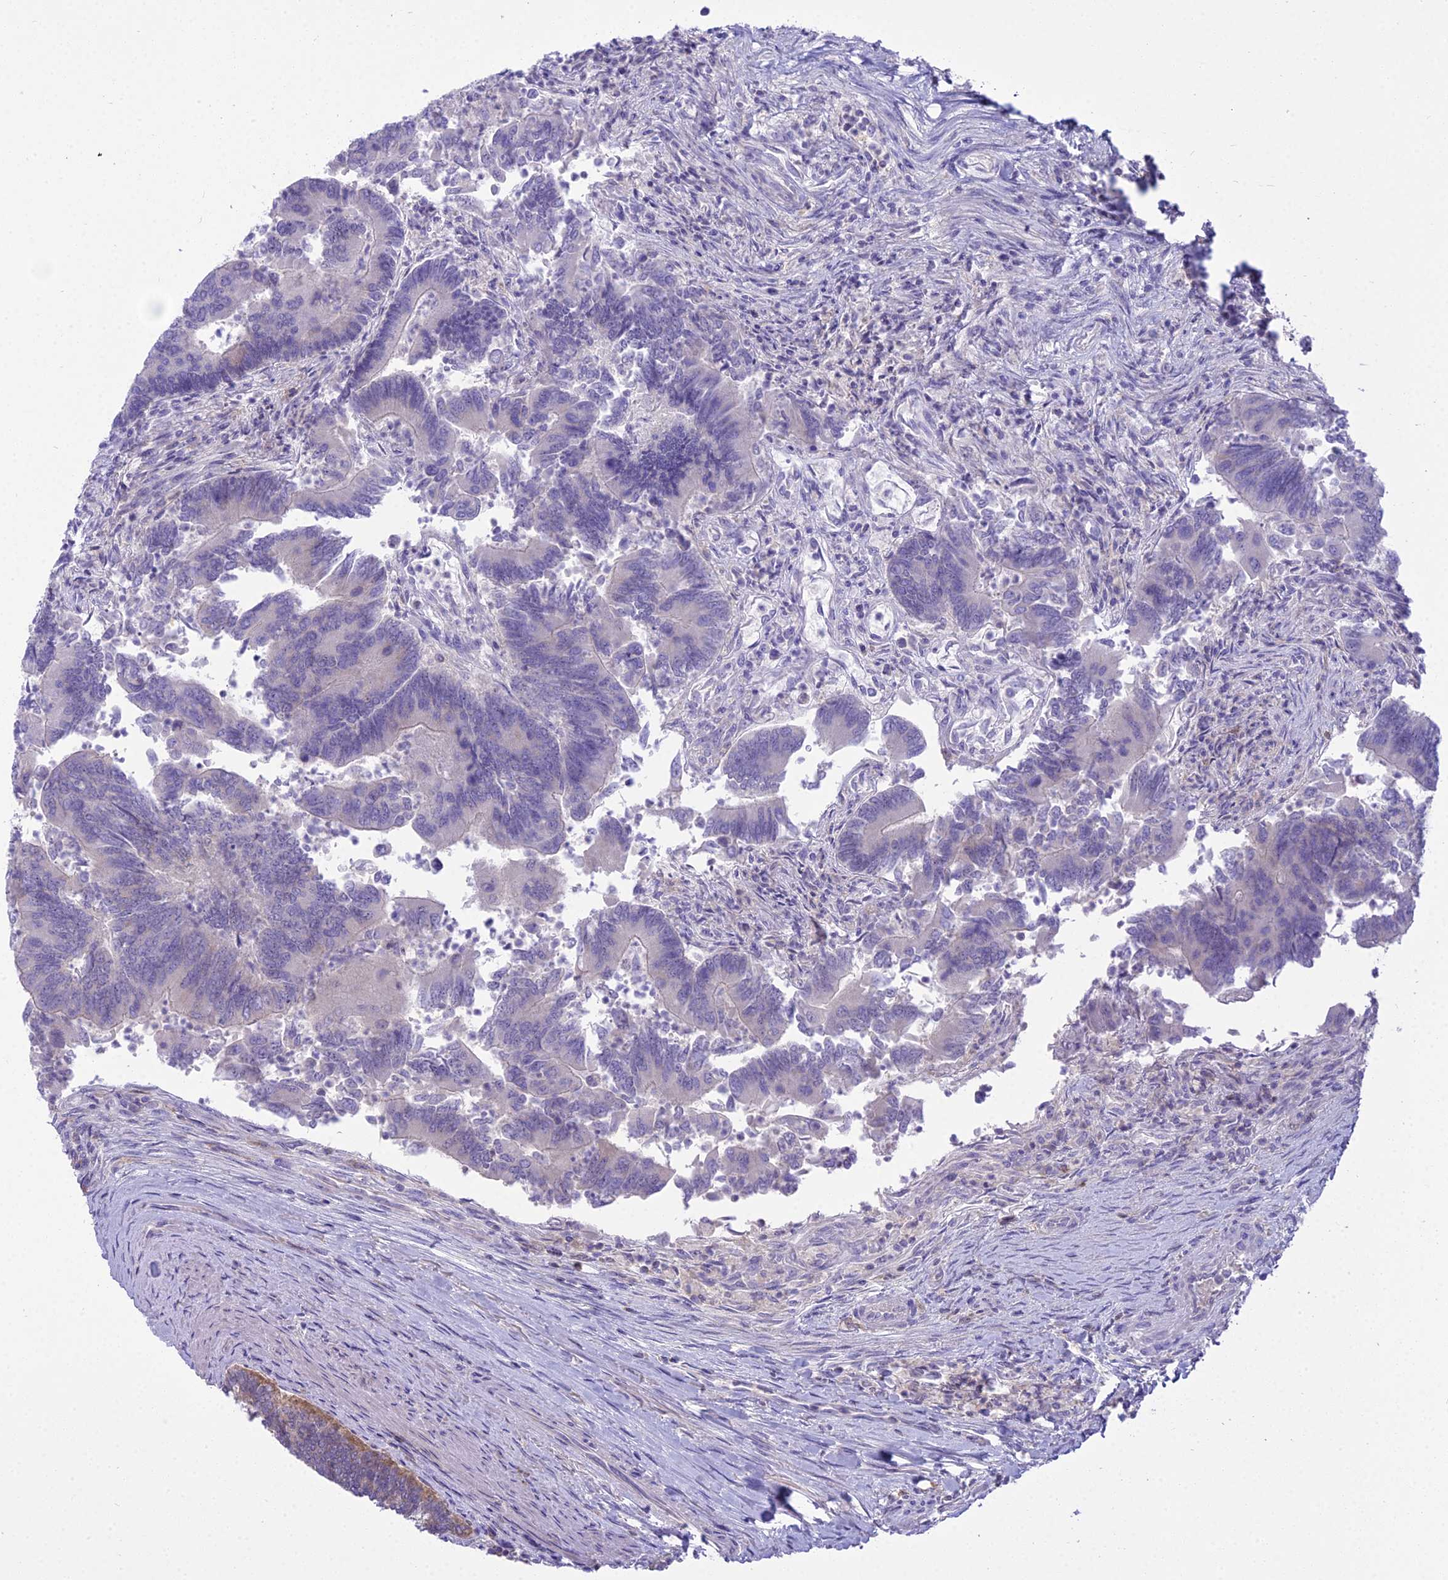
{"staining": {"intensity": "negative", "quantity": "none", "location": "none"}, "tissue": "colorectal cancer", "cell_type": "Tumor cells", "image_type": "cancer", "snomed": [{"axis": "morphology", "description": "Adenocarcinoma, NOS"}, {"axis": "topography", "description": "Colon"}], "caption": "This is a image of IHC staining of colorectal adenocarcinoma, which shows no expression in tumor cells.", "gene": "BLNK", "patient": {"sex": "female", "age": 67}}